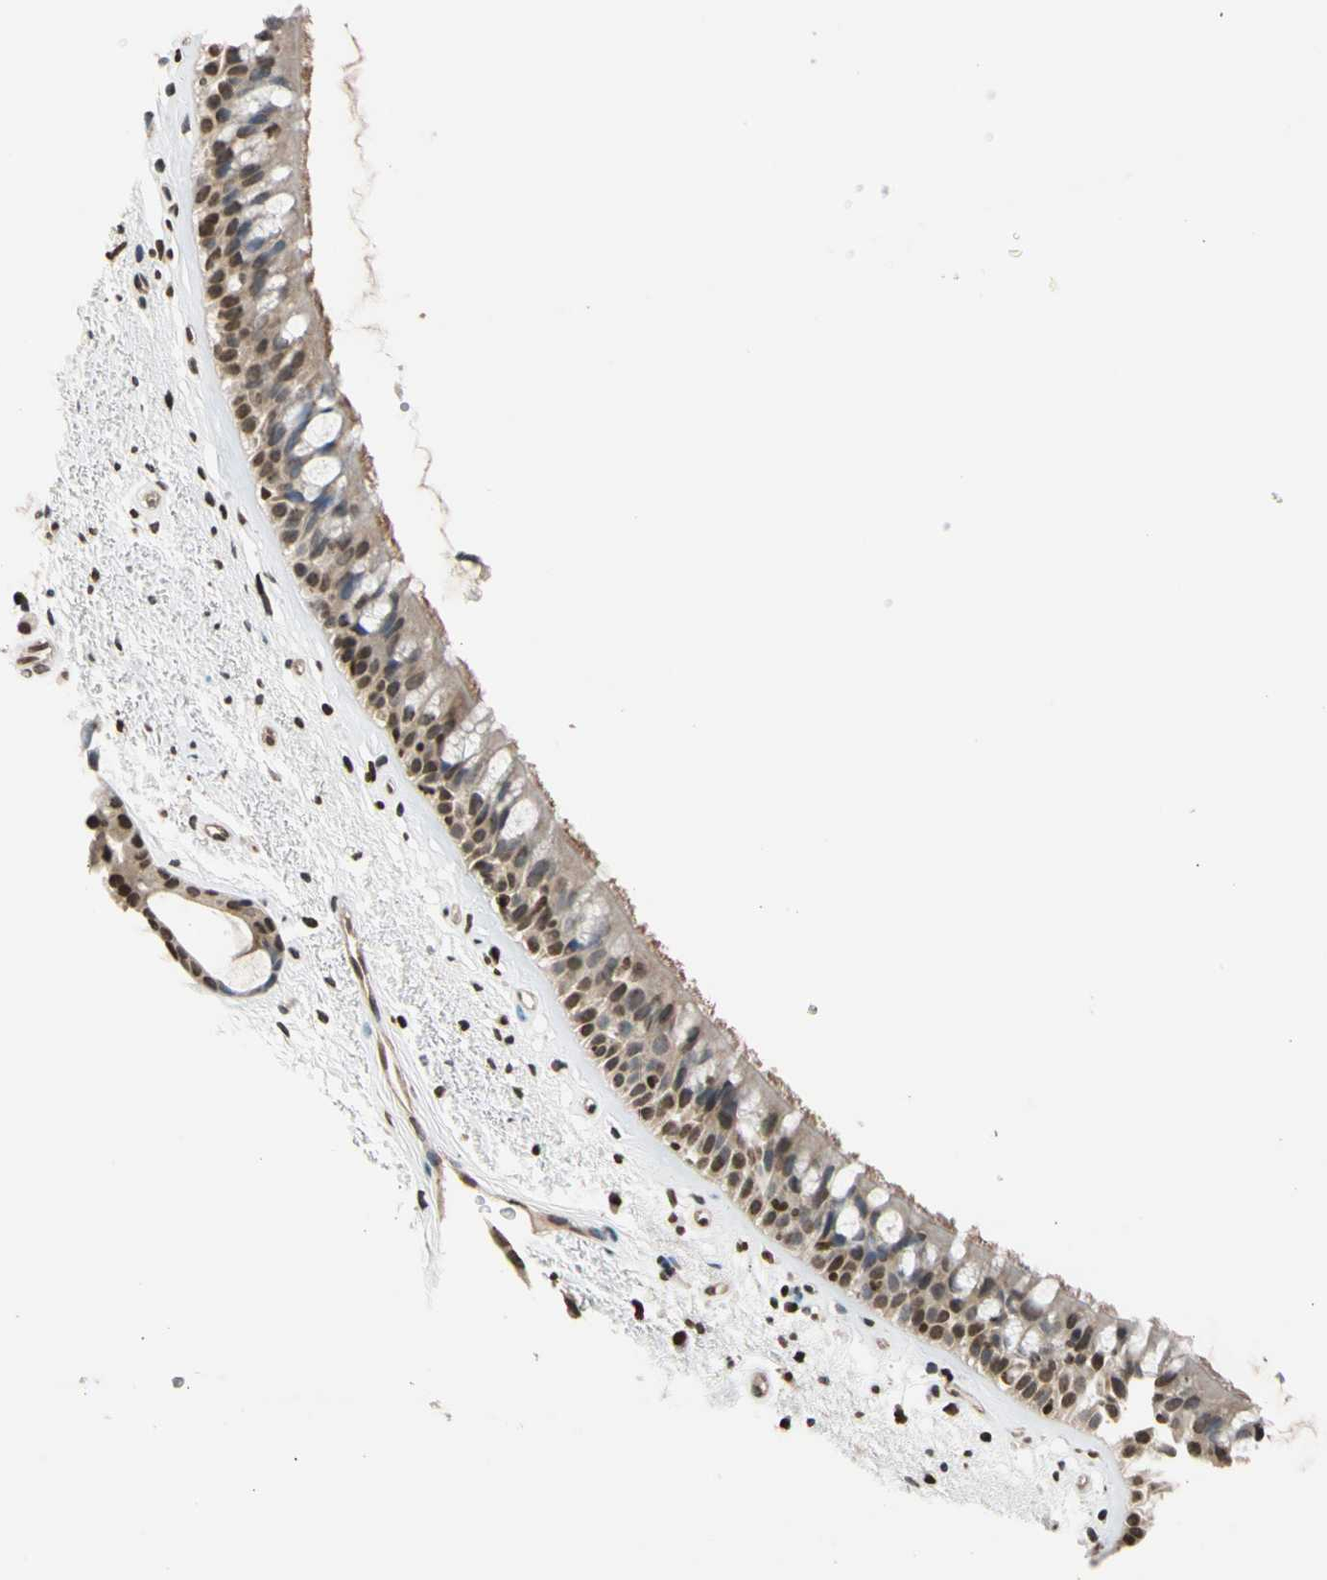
{"staining": {"intensity": "moderate", "quantity": ">75%", "location": "cytoplasmic/membranous,nuclear"}, "tissue": "bronchus", "cell_type": "Respiratory epithelial cells", "image_type": "normal", "snomed": [{"axis": "morphology", "description": "Normal tissue, NOS"}, {"axis": "topography", "description": "Bronchus"}], "caption": "Protein analysis of unremarkable bronchus exhibits moderate cytoplasmic/membranous,nuclear expression in approximately >75% of respiratory epithelial cells. Immunohistochemistry (ihc) stains the protein in brown and the nuclei are stained blue.", "gene": "GPX4", "patient": {"sex": "female", "age": 54}}